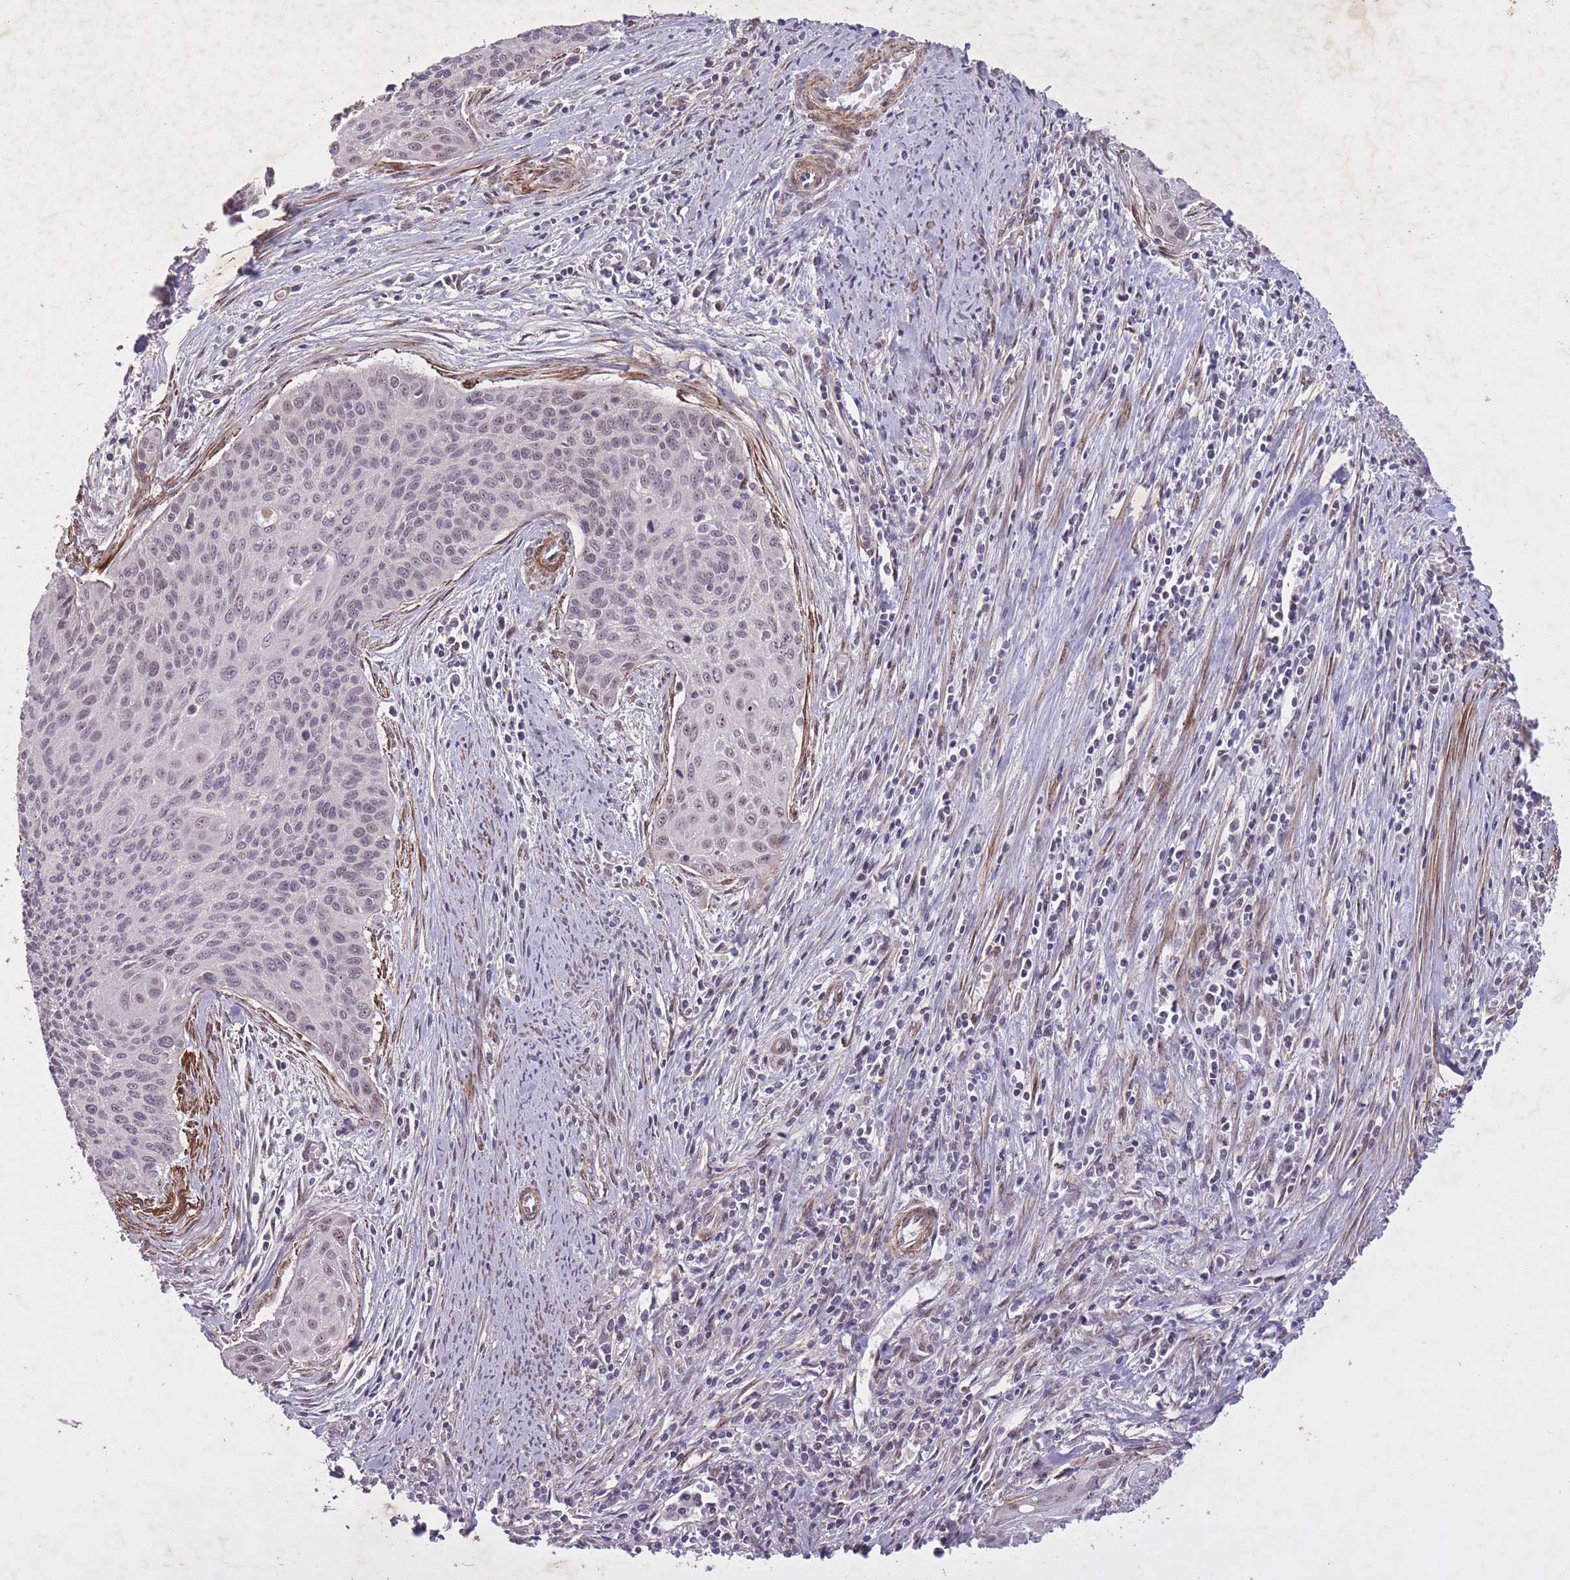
{"staining": {"intensity": "weak", "quantity": "25%-75%", "location": "nuclear"}, "tissue": "cervical cancer", "cell_type": "Tumor cells", "image_type": "cancer", "snomed": [{"axis": "morphology", "description": "Squamous cell carcinoma, NOS"}, {"axis": "topography", "description": "Cervix"}], "caption": "Protein staining demonstrates weak nuclear positivity in about 25%-75% of tumor cells in cervical squamous cell carcinoma.", "gene": "CBX6", "patient": {"sex": "female", "age": 55}}